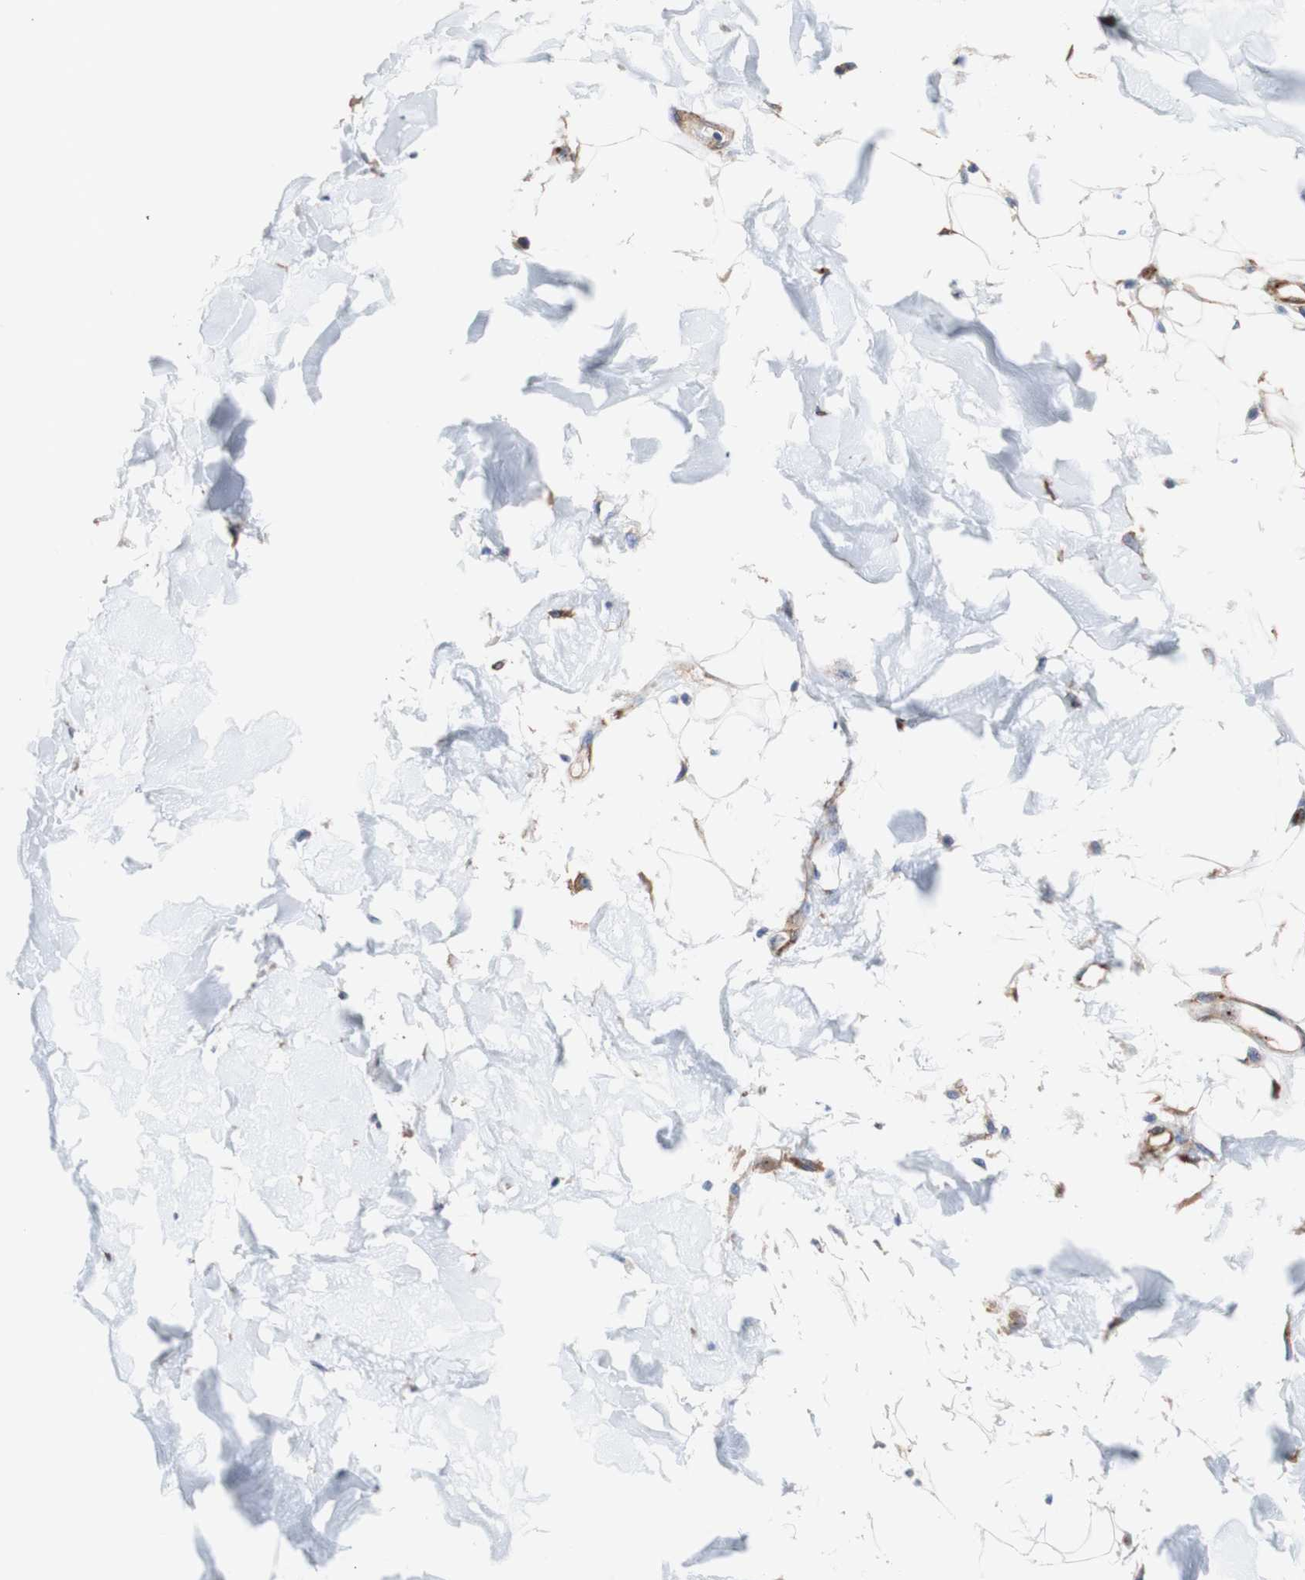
{"staining": {"intensity": "negative", "quantity": "none", "location": "none"}, "tissue": "adipose tissue", "cell_type": "Adipocytes", "image_type": "normal", "snomed": [{"axis": "morphology", "description": "Squamous cell carcinoma, NOS"}, {"axis": "topography", "description": "Skin"}], "caption": "A high-resolution histopathology image shows IHC staining of normal adipose tissue, which demonstrates no significant staining in adipocytes. (DAB (3,3'-diaminobenzidine) IHC visualized using brightfield microscopy, high magnification).", "gene": "LRIG3", "patient": {"sex": "male", "age": 83}}